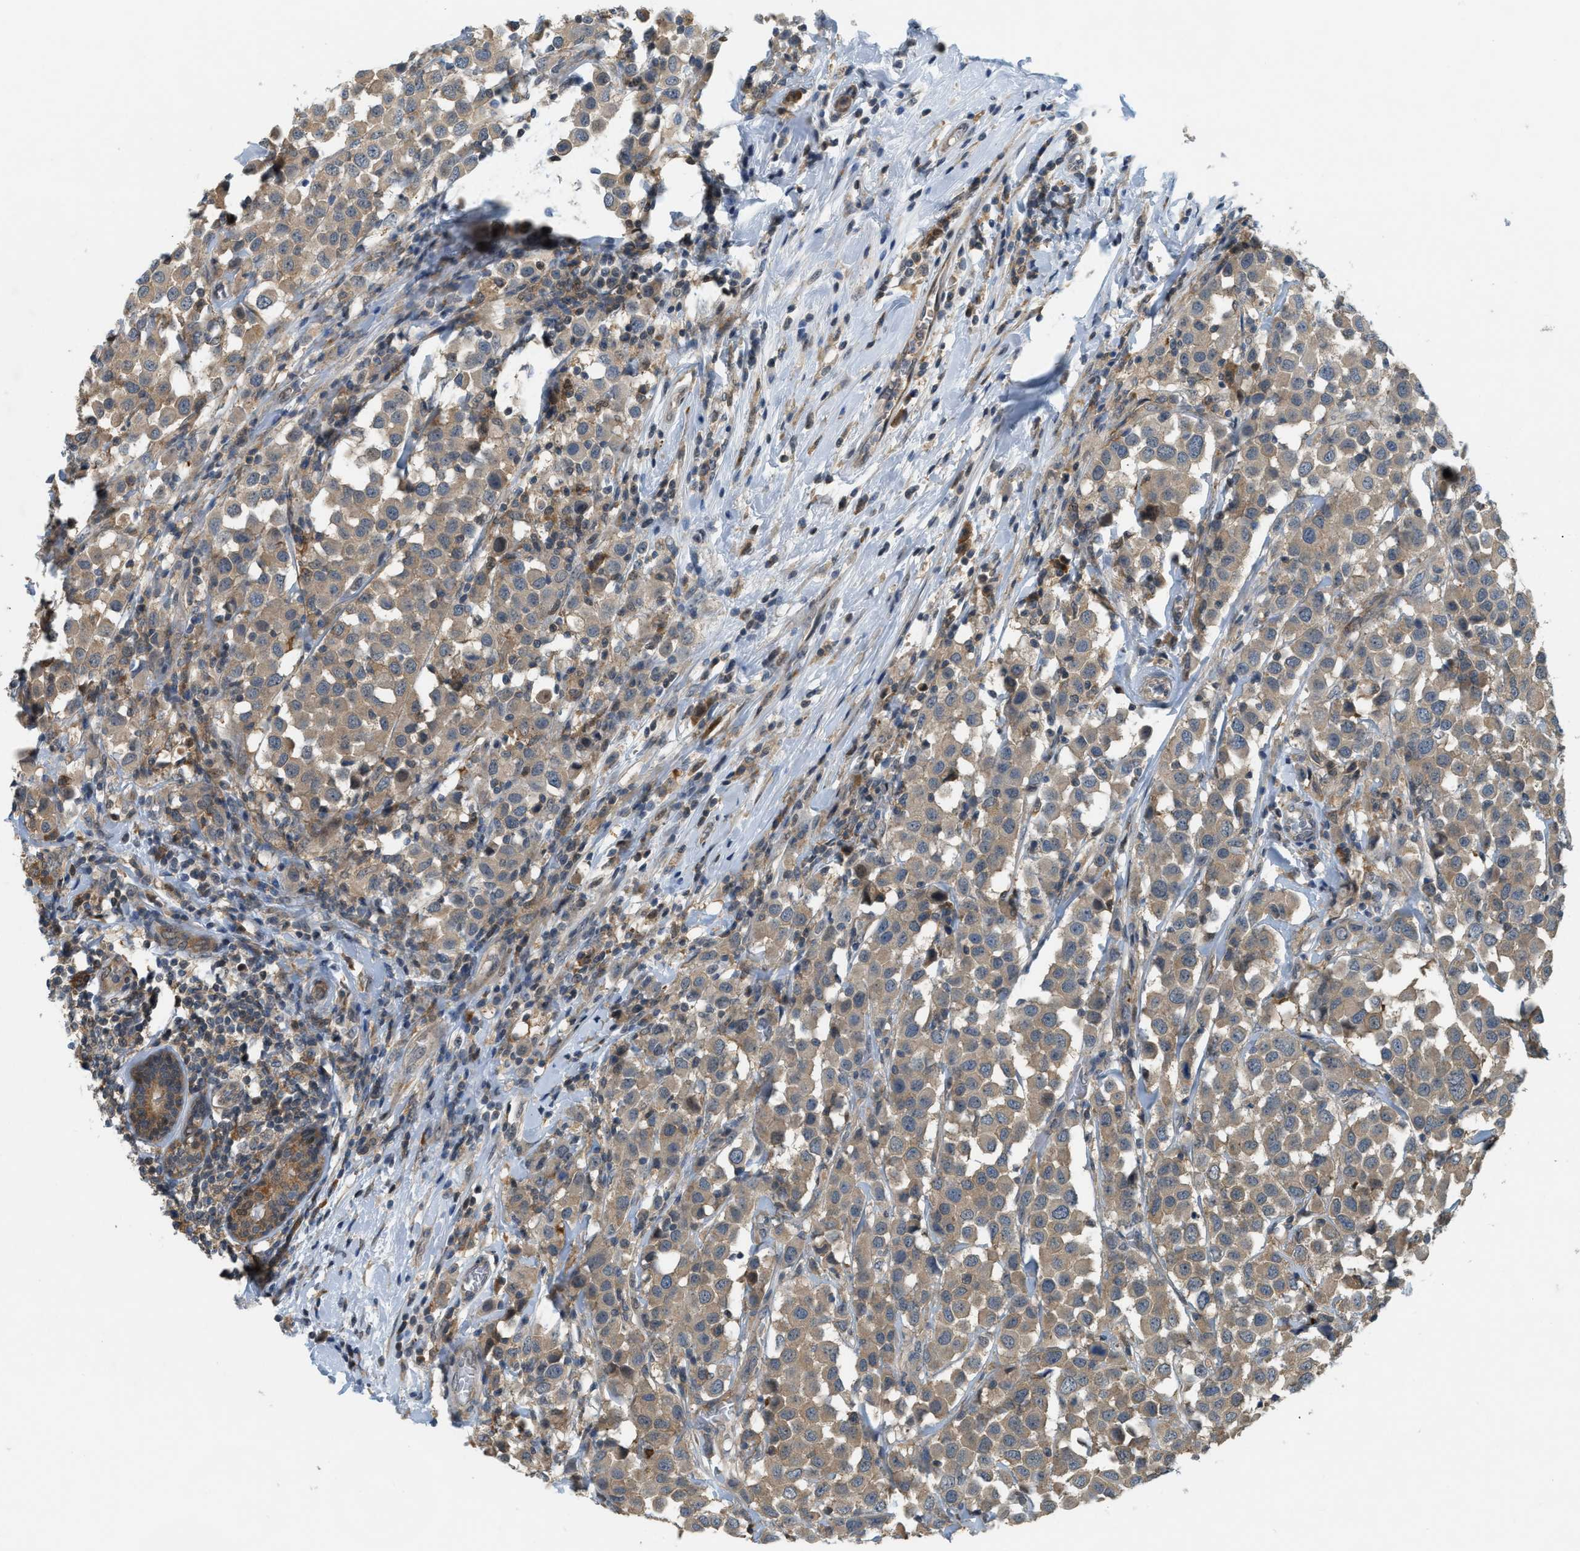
{"staining": {"intensity": "weak", "quantity": ">75%", "location": "cytoplasmic/membranous"}, "tissue": "breast cancer", "cell_type": "Tumor cells", "image_type": "cancer", "snomed": [{"axis": "morphology", "description": "Duct carcinoma"}, {"axis": "topography", "description": "Breast"}], "caption": "Breast infiltrating ductal carcinoma tissue reveals weak cytoplasmic/membranous staining in approximately >75% of tumor cells", "gene": "PDCL3", "patient": {"sex": "female", "age": 61}}